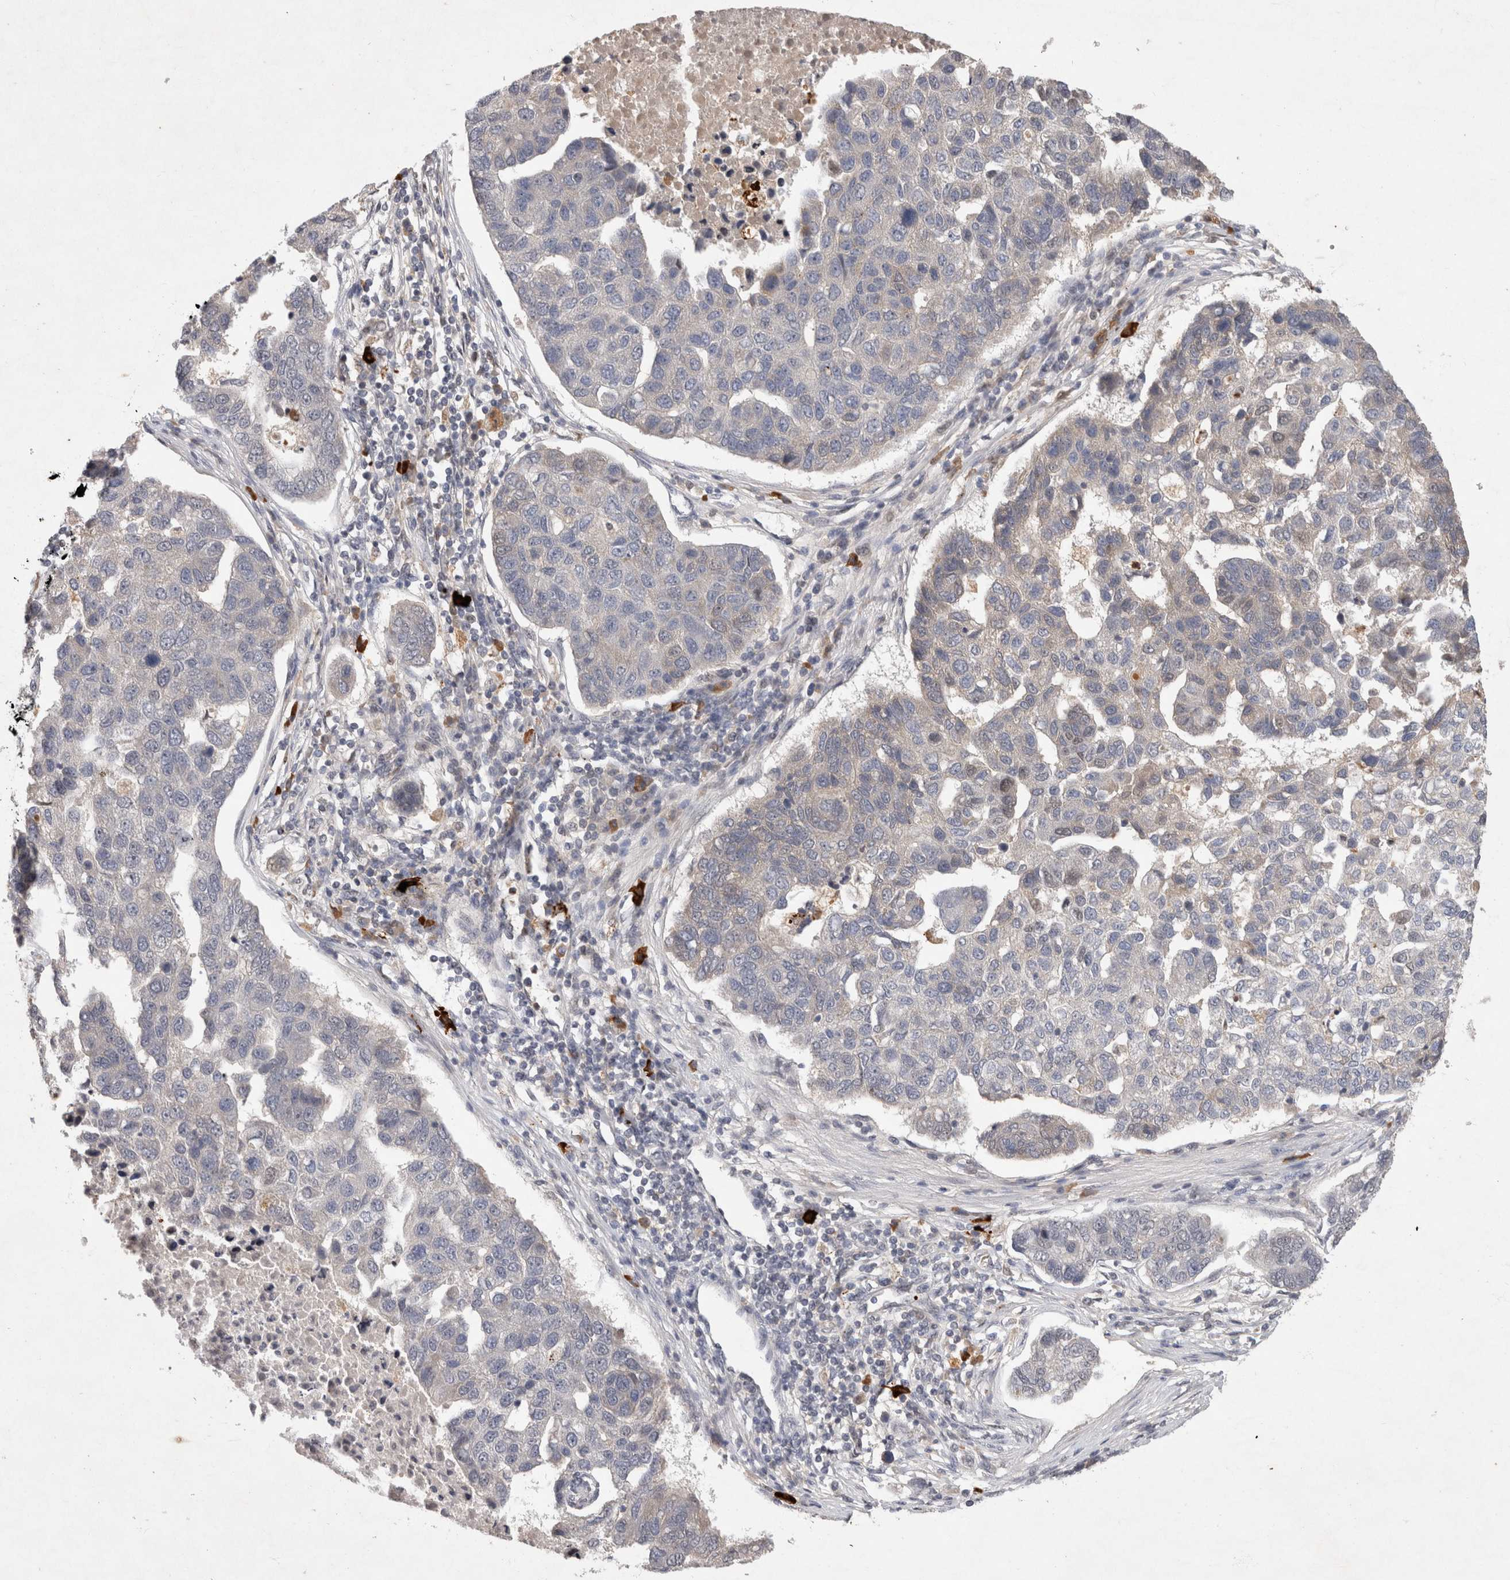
{"staining": {"intensity": "negative", "quantity": "none", "location": "none"}, "tissue": "pancreatic cancer", "cell_type": "Tumor cells", "image_type": "cancer", "snomed": [{"axis": "morphology", "description": "Adenocarcinoma, NOS"}, {"axis": "topography", "description": "Pancreas"}], "caption": "Immunohistochemical staining of human pancreatic cancer (adenocarcinoma) demonstrates no significant expression in tumor cells.", "gene": "XRCC5", "patient": {"sex": "female", "age": 61}}